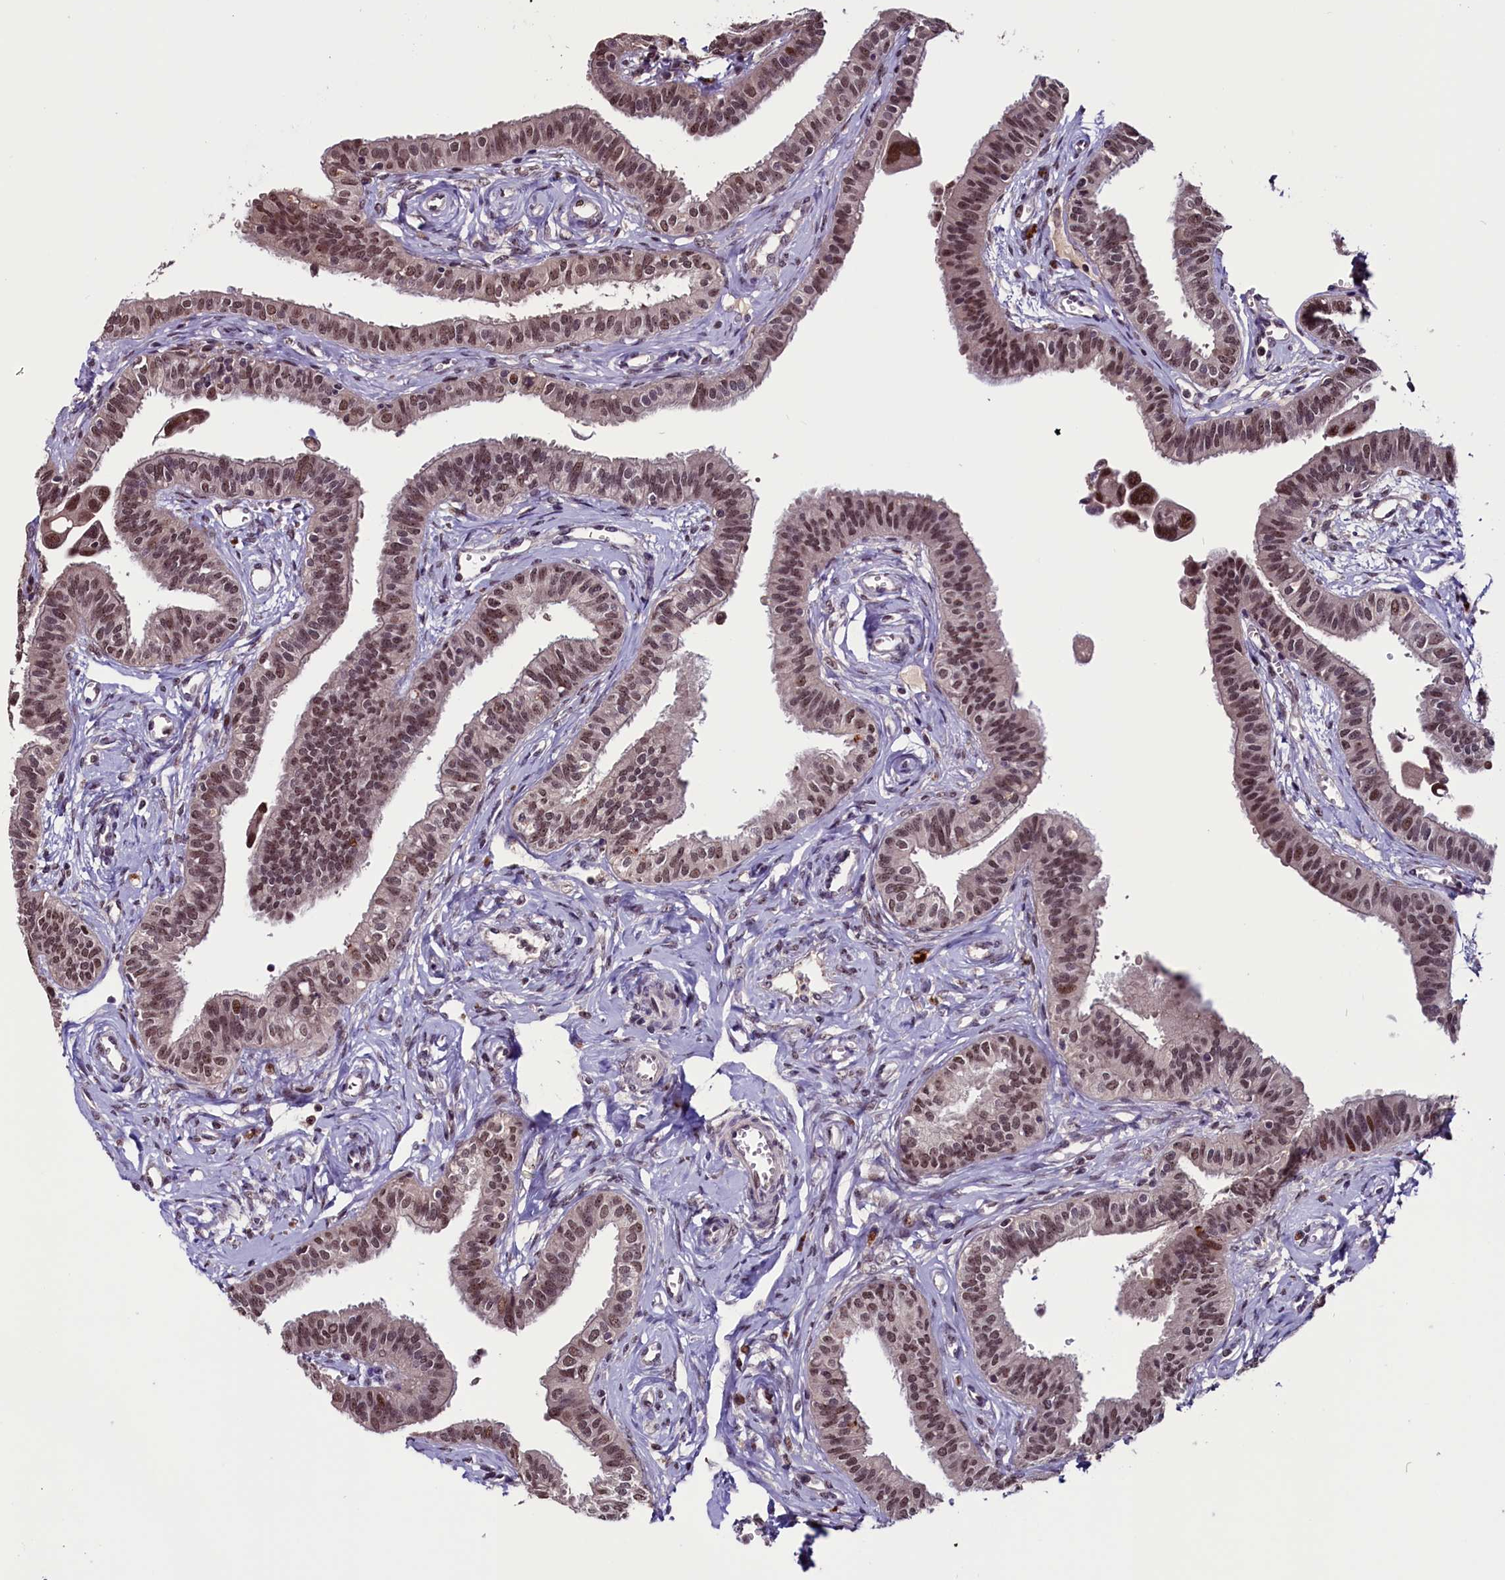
{"staining": {"intensity": "moderate", "quantity": ">75%", "location": "cytoplasmic/membranous,nuclear"}, "tissue": "fallopian tube", "cell_type": "Glandular cells", "image_type": "normal", "snomed": [{"axis": "morphology", "description": "Normal tissue, NOS"}, {"axis": "morphology", "description": "Carcinoma, NOS"}, {"axis": "topography", "description": "Fallopian tube"}, {"axis": "topography", "description": "Ovary"}], "caption": "A high-resolution micrograph shows immunohistochemistry (IHC) staining of normal fallopian tube, which exhibits moderate cytoplasmic/membranous,nuclear staining in about >75% of glandular cells.", "gene": "RNMT", "patient": {"sex": "female", "age": 59}}